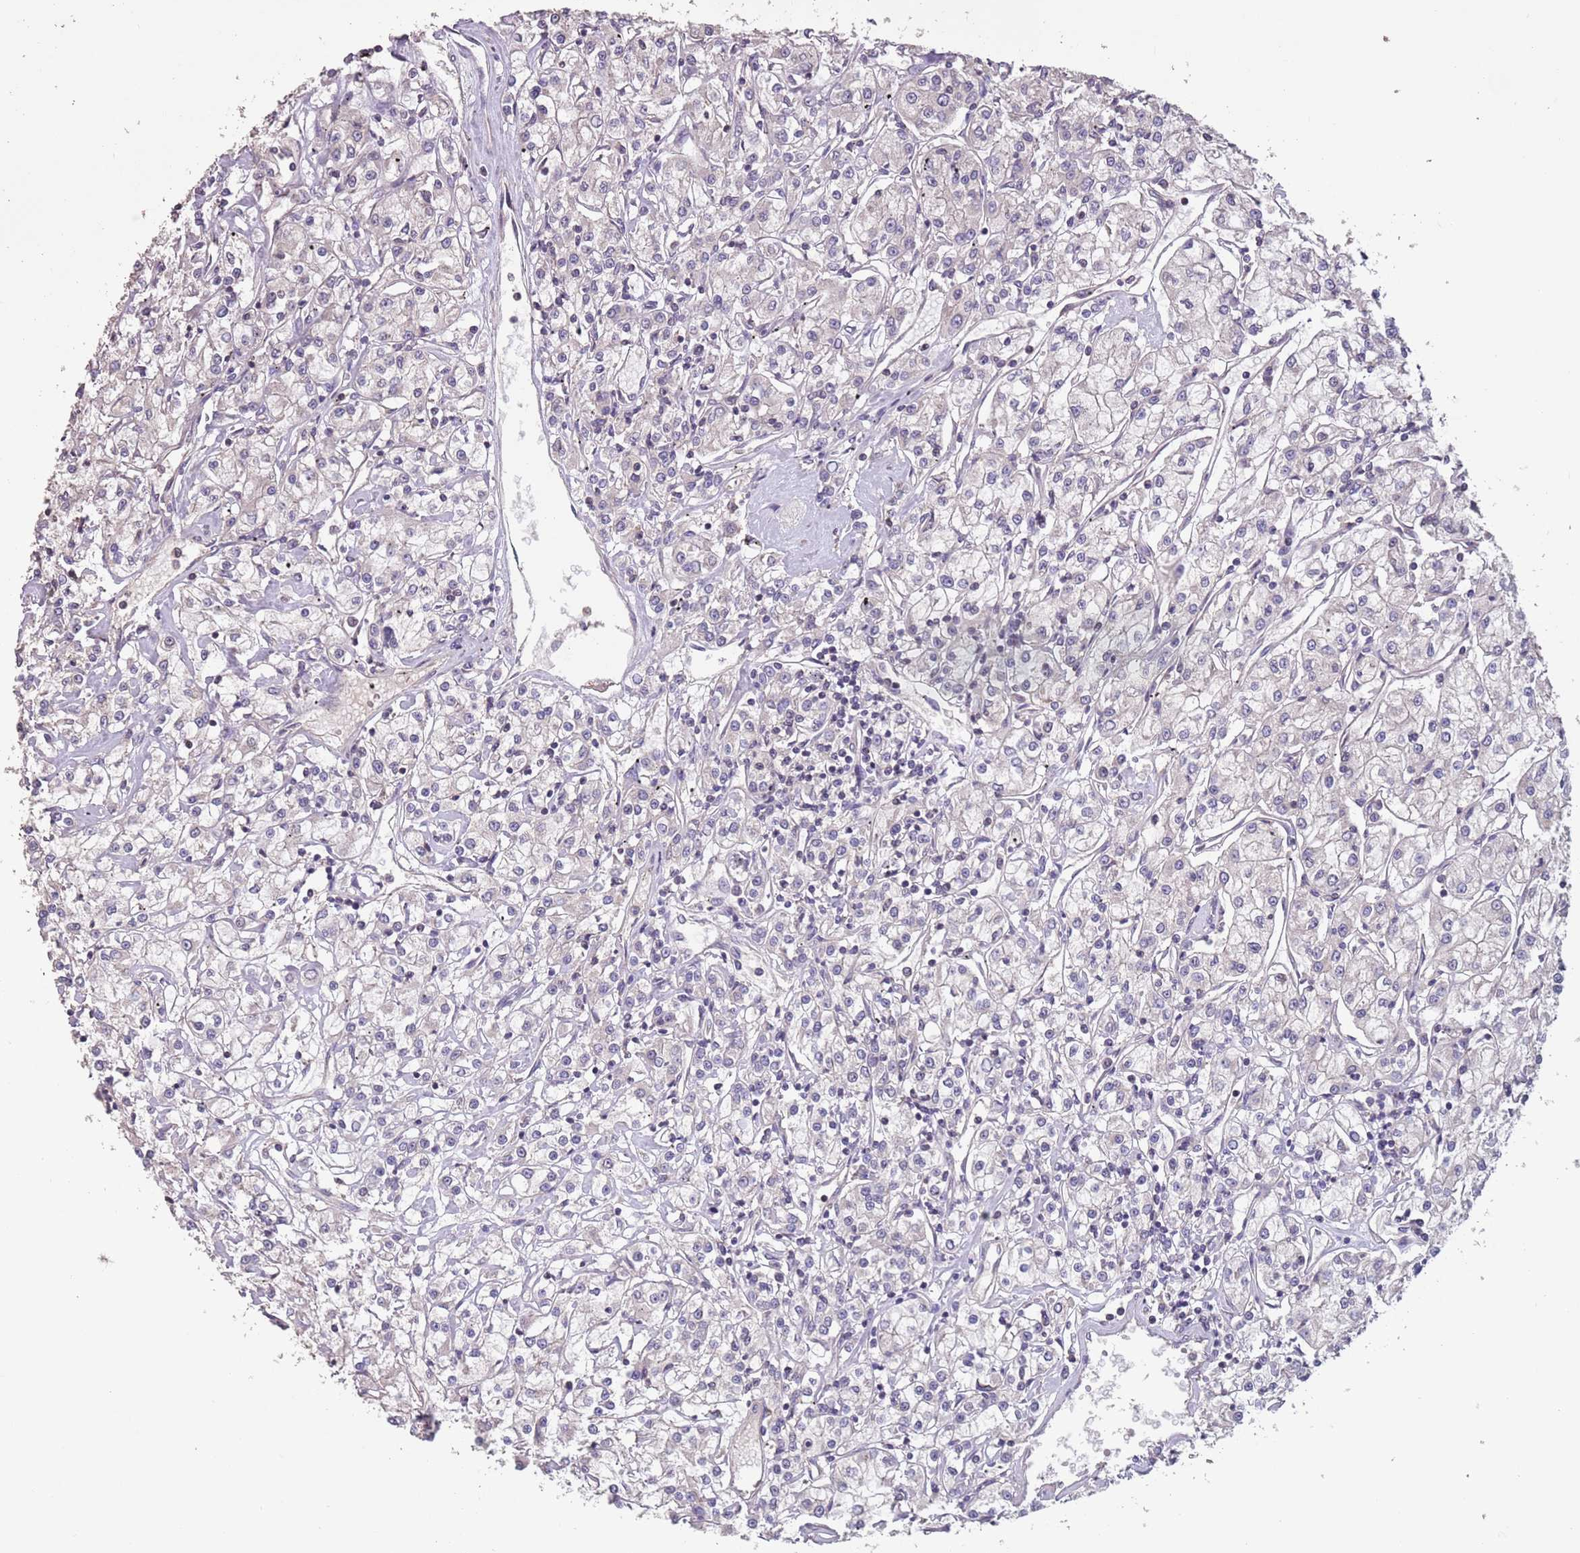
{"staining": {"intensity": "negative", "quantity": "none", "location": "none"}, "tissue": "renal cancer", "cell_type": "Tumor cells", "image_type": "cancer", "snomed": [{"axis": "morphology", "description": "Adenocarcinoma, NOS"}, {"axis": "topography", "description": "Kidney"}], "caption": "Tumor cells are negative for brown protein staining in renal adenocarcinoma.", "gene": "MBD3L1", "patient": {"sex": "female", "age": 59}}